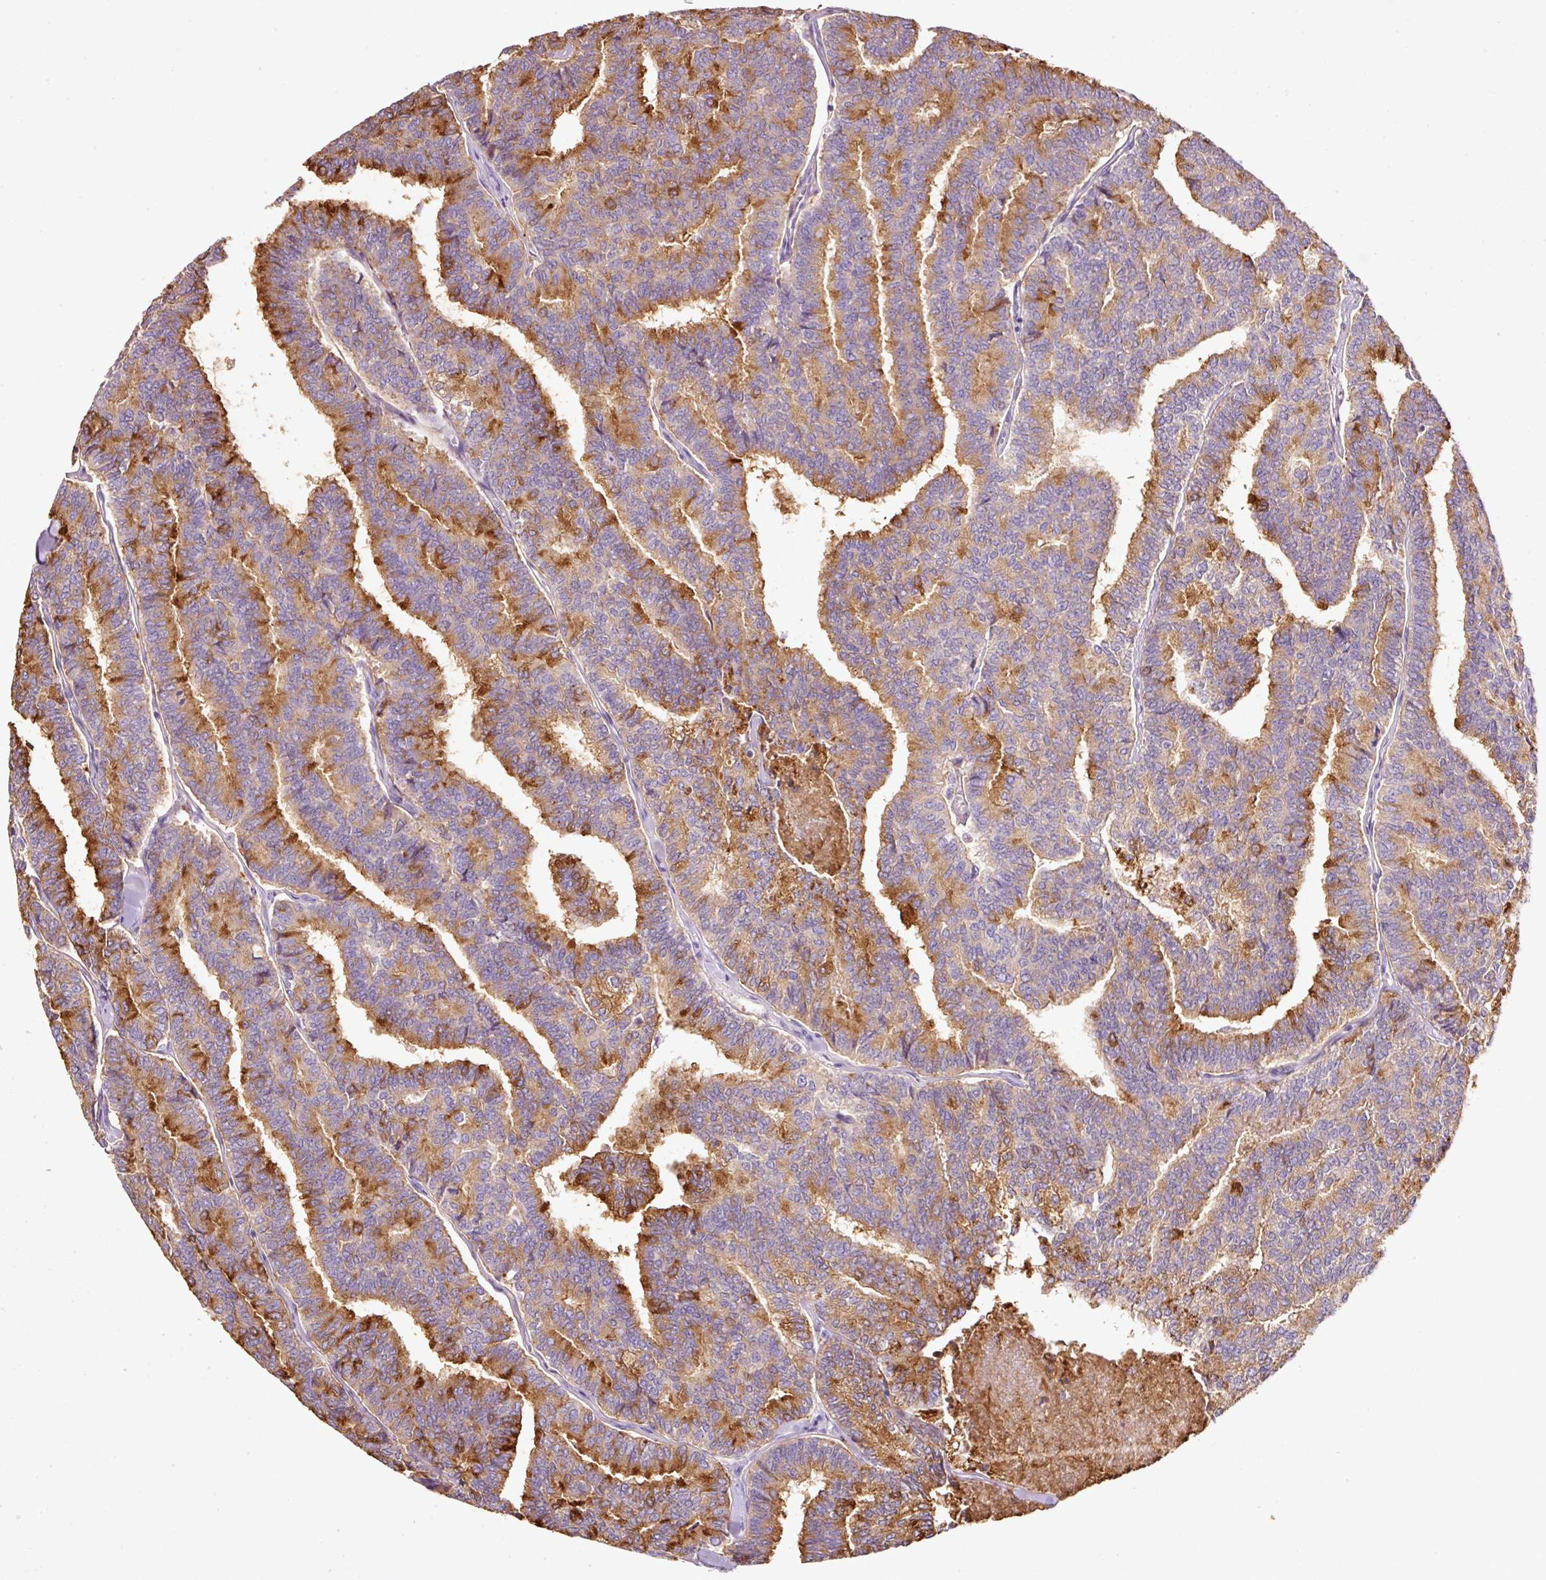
{"staining": {"intensity": "moderate", "quantity": ">75%", "location": "cytoplasmic/membranous"}, "tissue": "thyroid cancer", "cell_type": "Tumor cells", "image_type": "cancer", "snomed": [{"axis": "morphology", "description": "Papillary adenocarcinoma, NOS"}, {"axis": "topography", "description": "Thyroid gland"}], "caption": "Approximately >75% of tumor cells in human thyroid cancer show moderate cytoplasmic/membranous protein positivity as visualized by brown immunohistochemical staining.", "gene": "TMC8", "patient": {"sex": "female", "age": 35}}